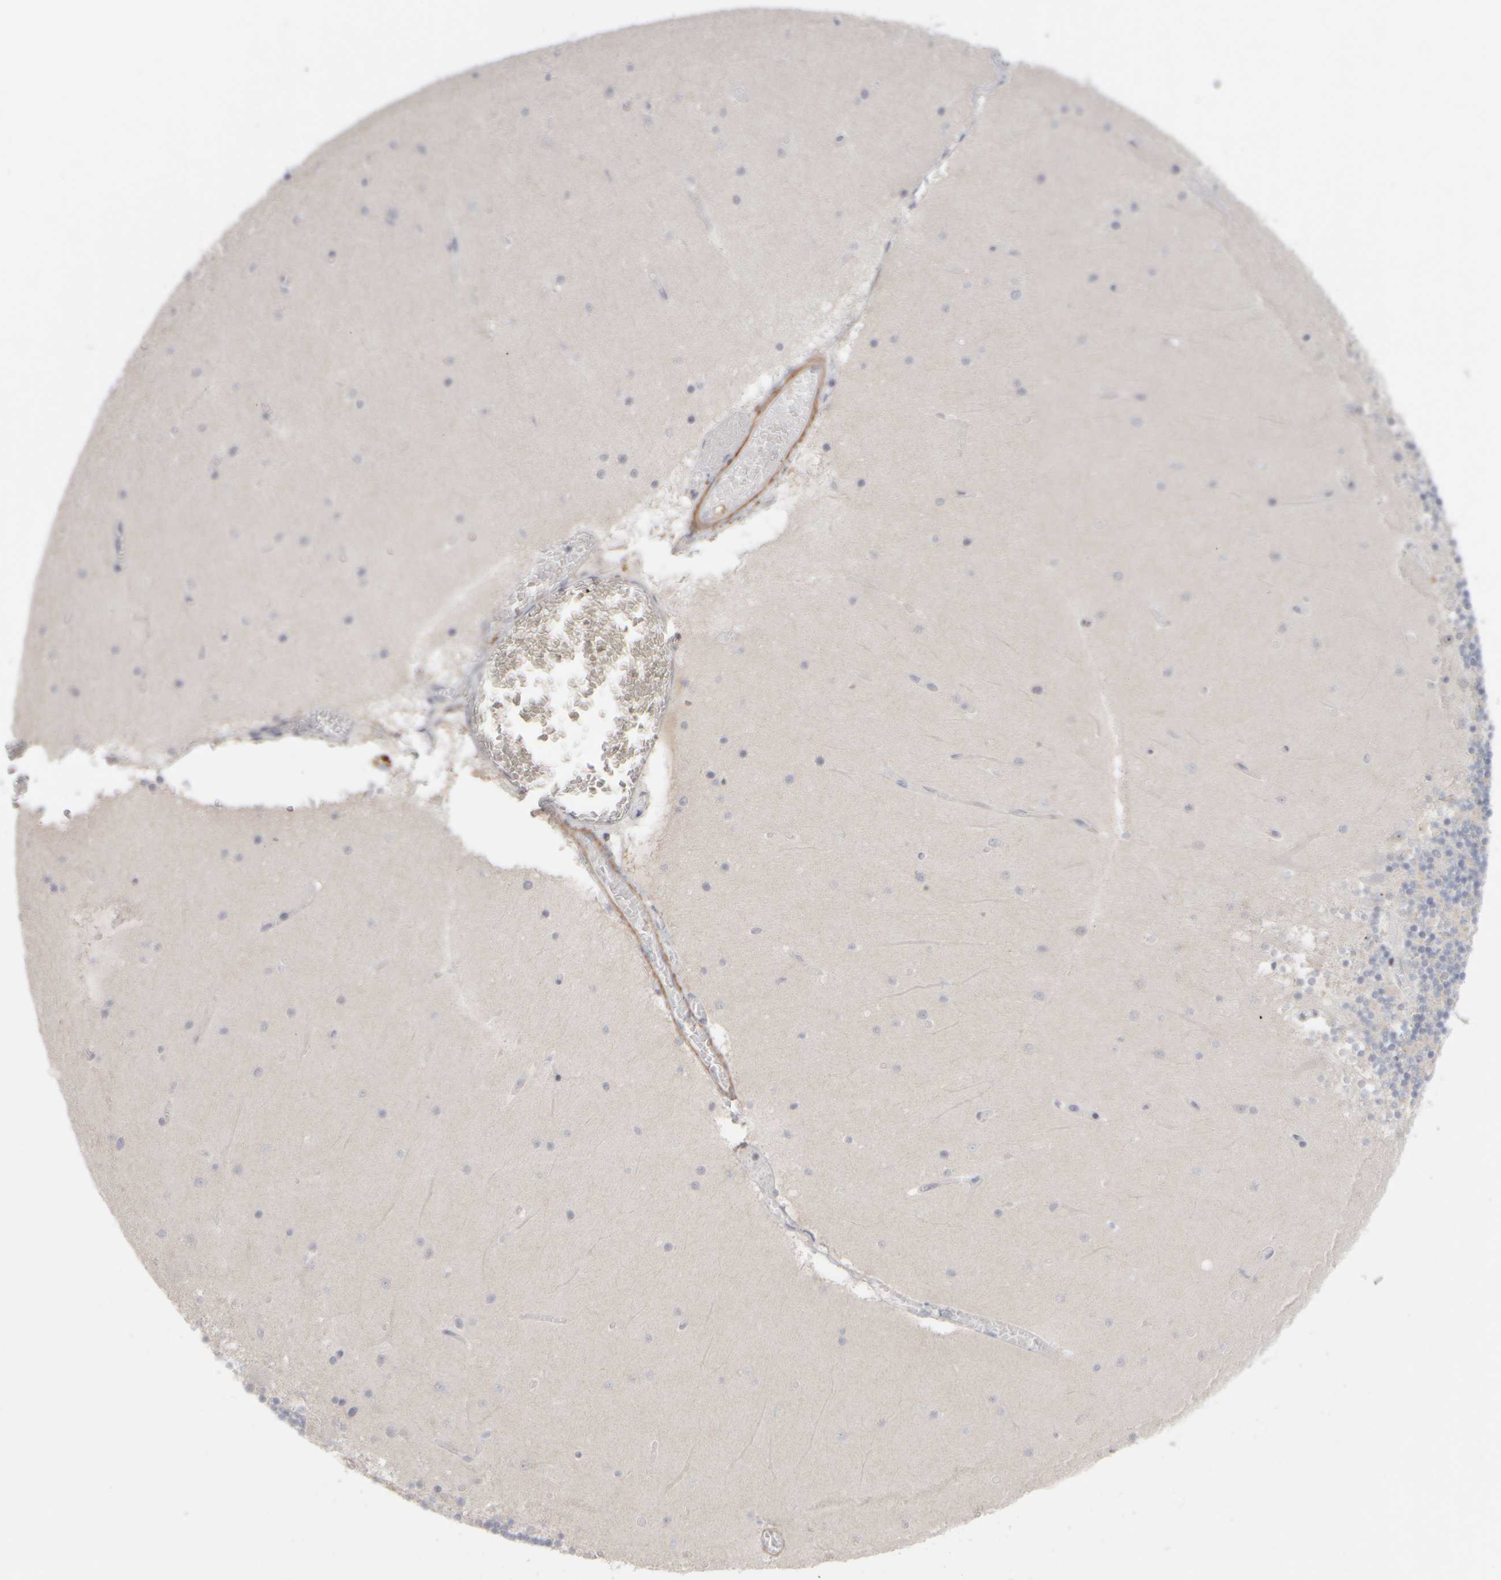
{"staining": {"intensity": "negative", "quantity": "none", "location": "none"}, "tissue": "cerebellum", "cell_type": "Cells in granular layer", "image_type": "normal", "snomed": [{"axis": "morphology", "description": "Normal tissue, NOS"}, {"axis": "topography", "description": "Cerebellum"}], "caption": "Immunohistochemistry (IHC) photomicrograph of benign cerebellum: cerebellum stained with DAB exhibits no significant protein positivity in cells in granular layer.", "gene": "DCXR", "patient": {"sex": "female", "age": 28}}